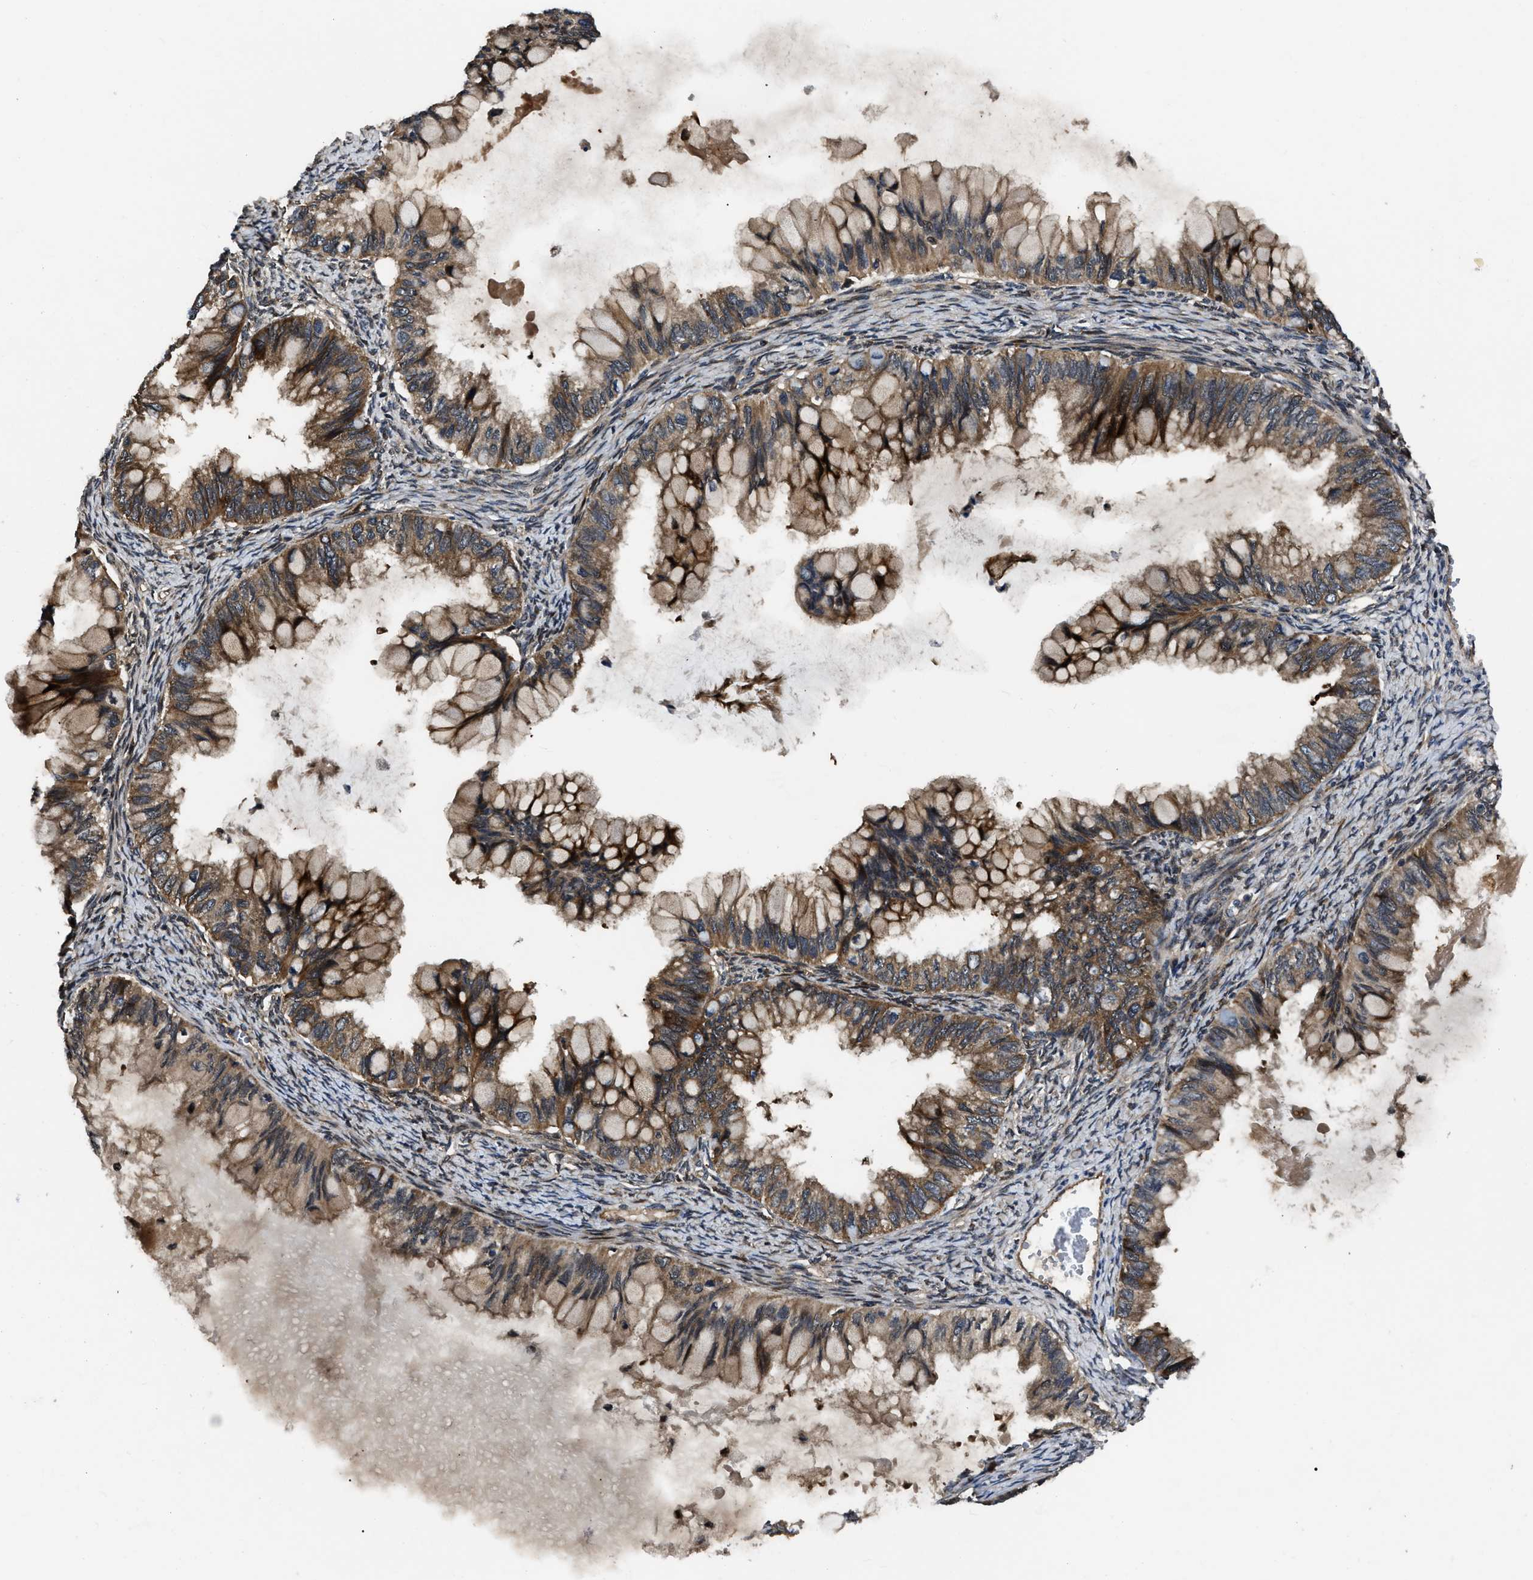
{"staining": {"intensity": "strong", "quantity": ">75%", "location": "cytoplasmic/membranous"}, "tissue": "ovarian cancer", "cell_type": "Tumor cells", "image_type": "cancer", "snomed": [{"axis": "morphology", "description": "Cystadenocarcinoma, mucinous, NOS"}, {"axis": "topography", "description": "Ovary"}], "caption": "This is an image of IHC staining of ovarian cancer, which shows strong staining in the cytoplasmic/membranous of tumor cells.", "gene": "PPWD1", "patient": {"sex": "female", "age": 80}}